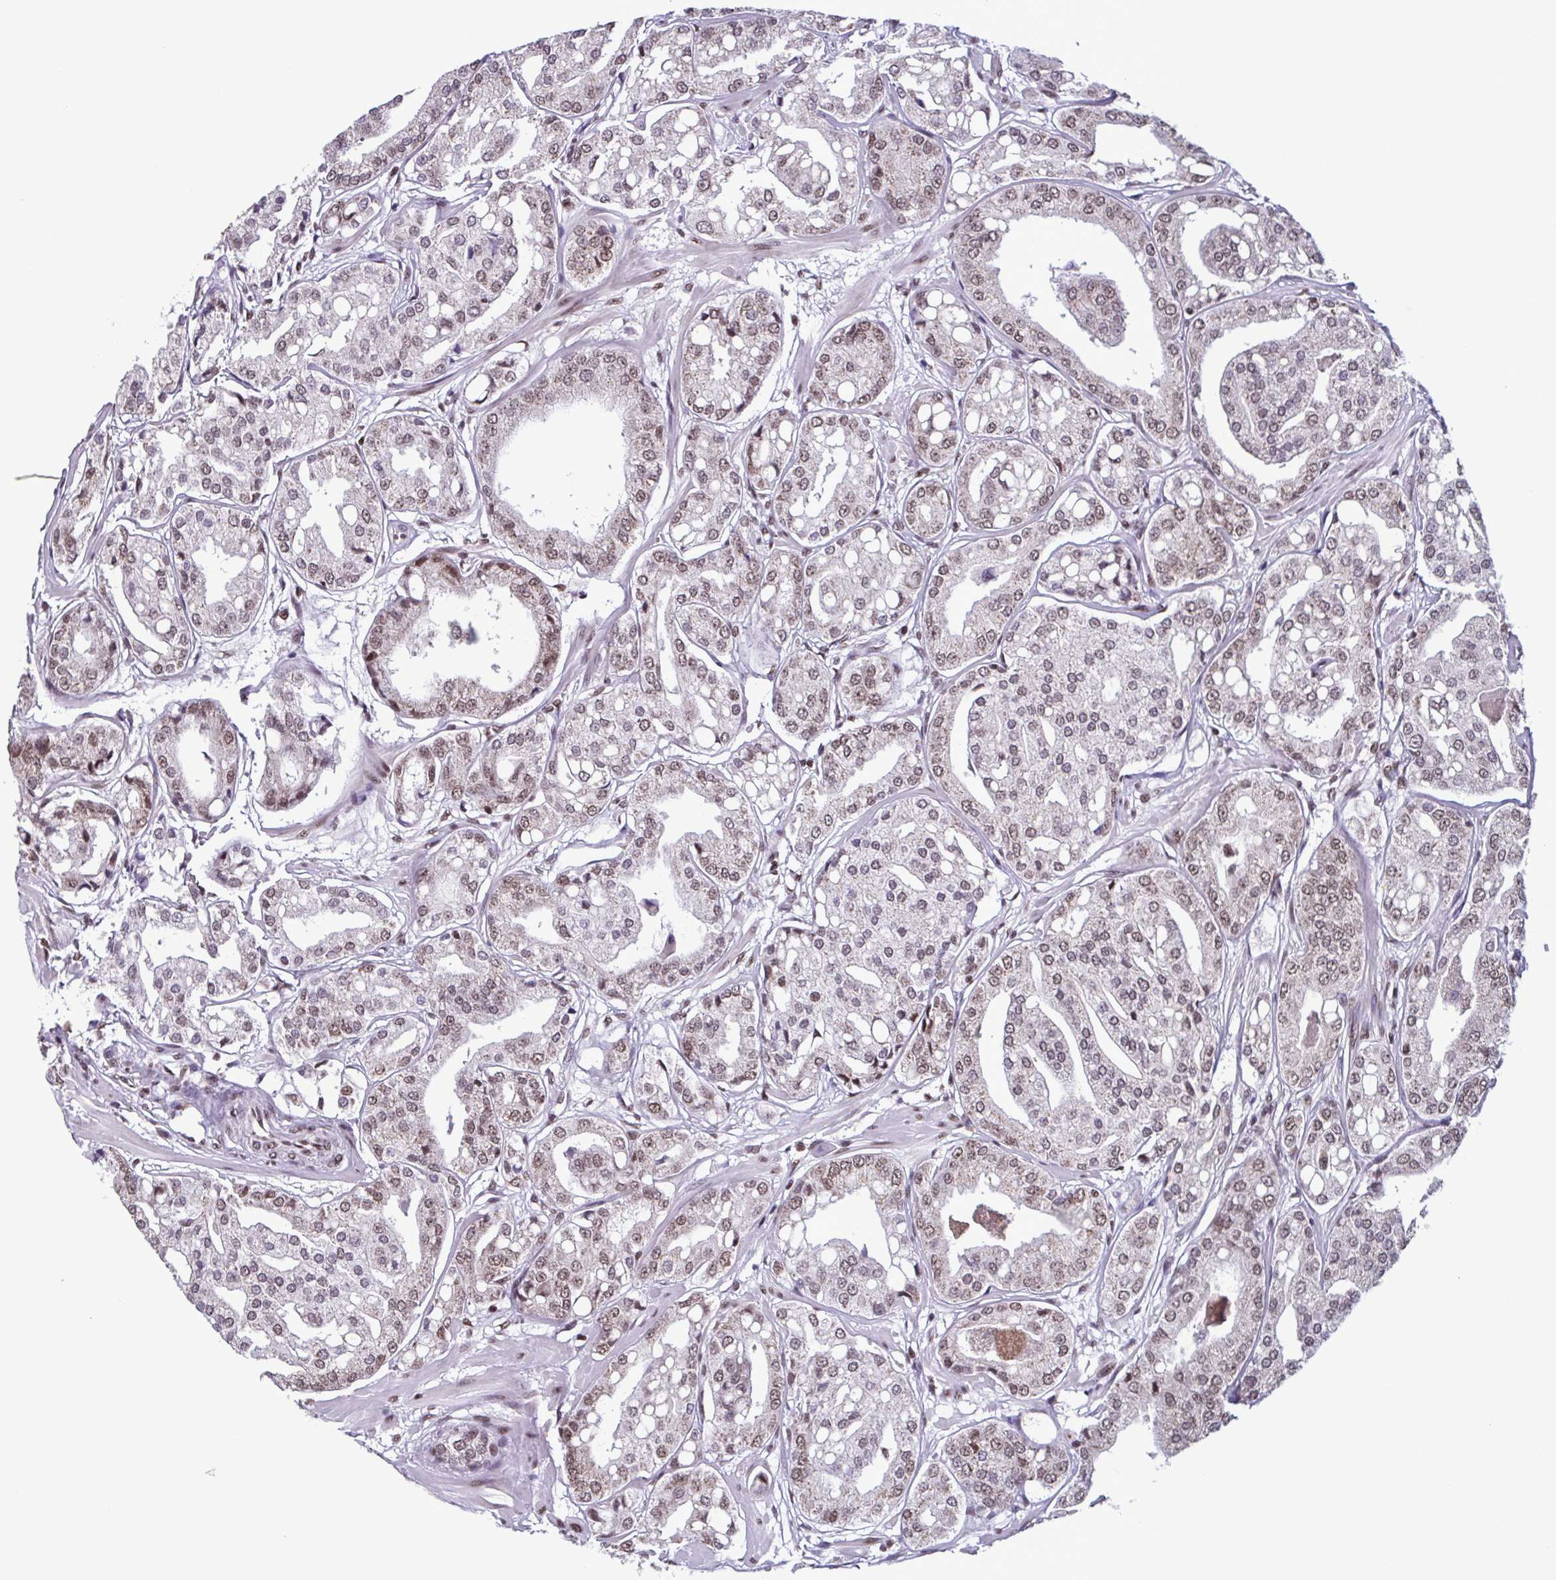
{"staining": {"intensity": "weak", "quantity": ">75%", "location": "nuclear"}, "tissue": "renal cancer", "cell_type": "Tumor cells", "image_type": "cancer", "snomed": [{"axis": "morphology", "description": "Adenocarcinoma, NOS"}, {"axis": "topography", "description": "Urinary bladder"}], "caption": "Renal cancer (adenocarcinoma) stained with immunohistochemistry shows weak nuclear expression in approximately >75% of tumor cells. (Brightfield microscopy of DAB IHC at high magnification).", "gene": "TIMM21", "patient": {"sex": "male", "age": 61}}